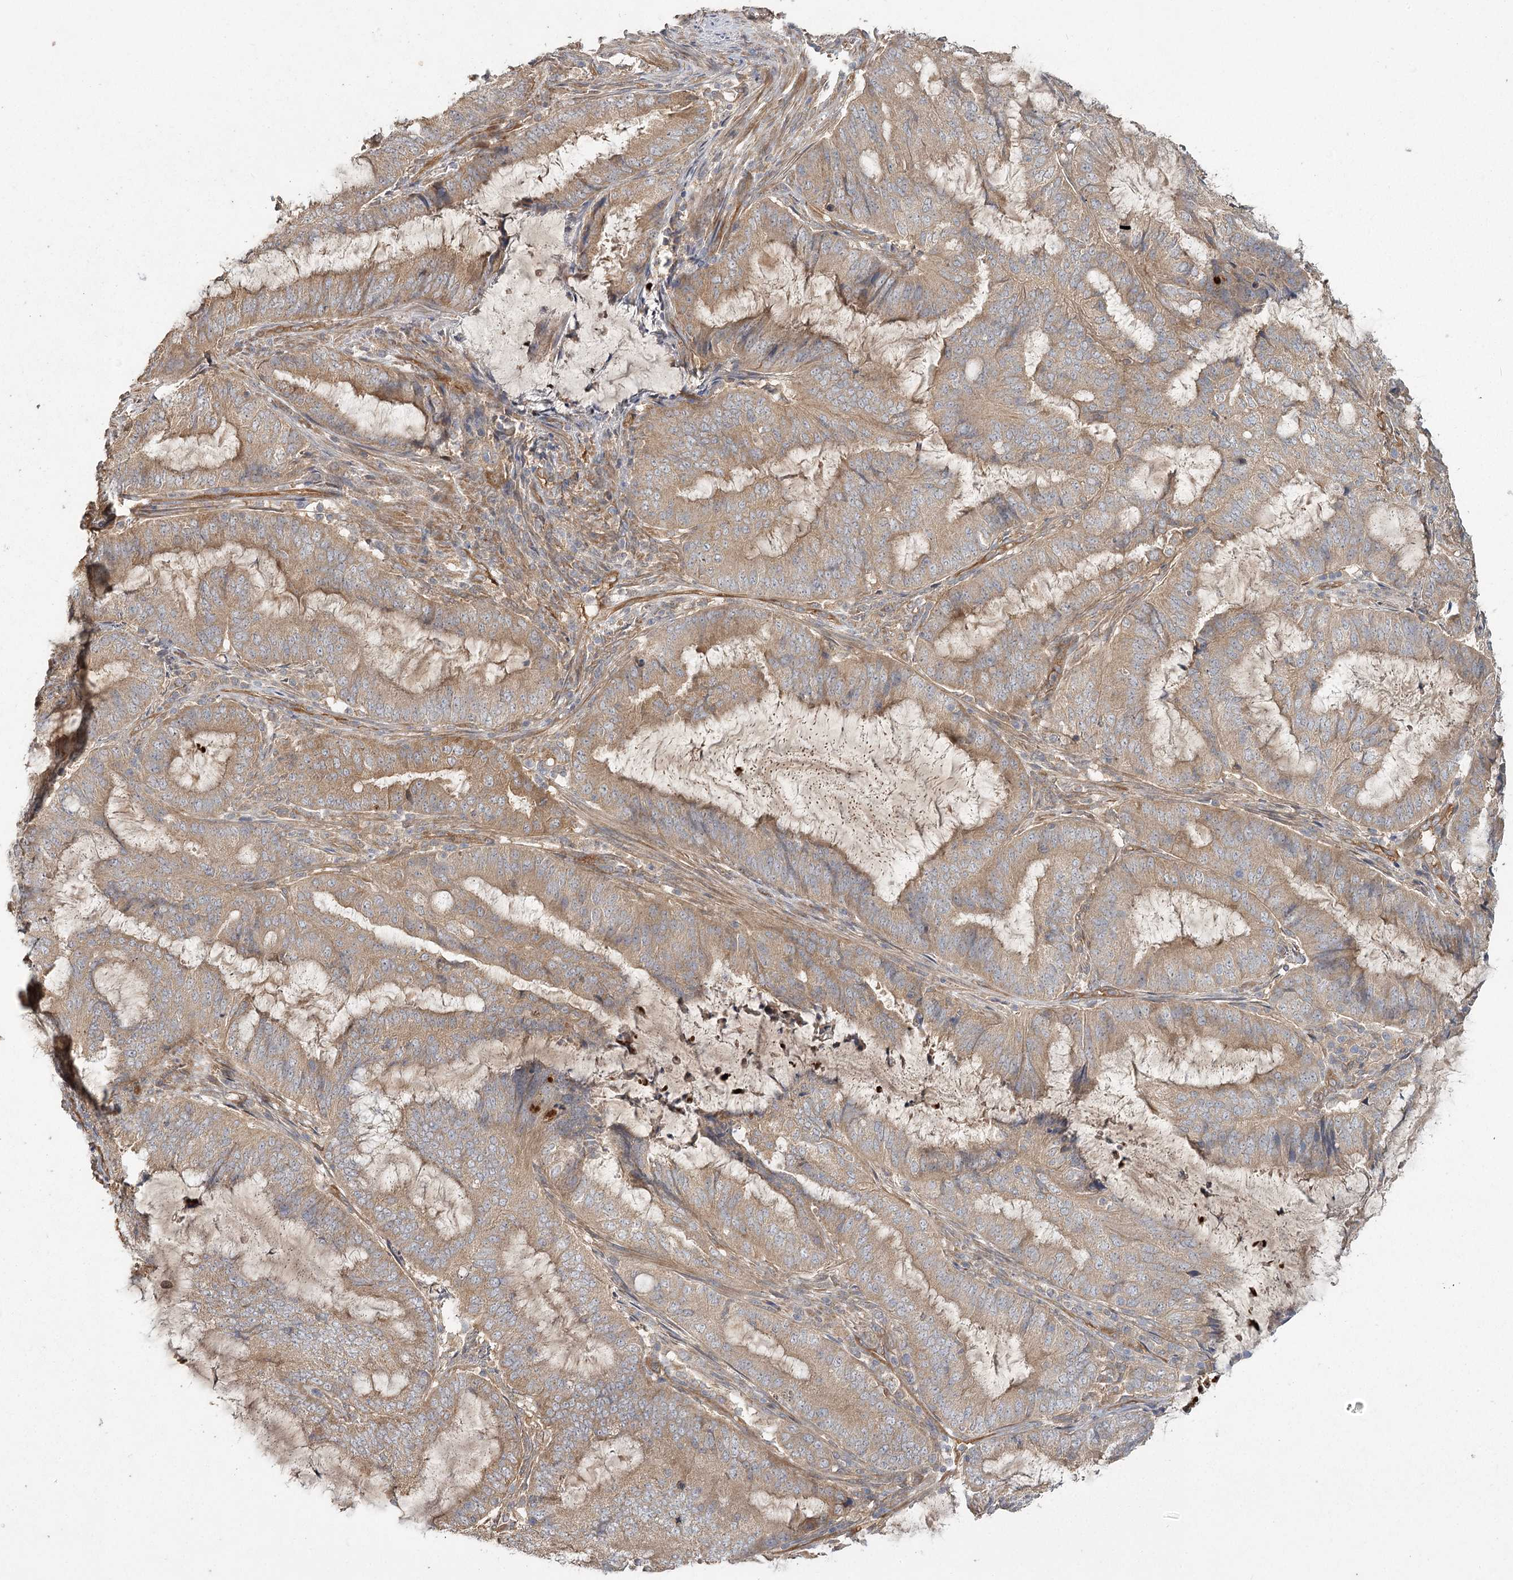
{"staining": {"intensity": "weak", "quantity": ">75%", "location": "cytoplasmic/membranous"}, "tissue": "endometrial cancer", "cell_type": "Tumor cells", "image_type": "cancer", "snomed": [{"axis": "morphology", "description": "Adenocarcinoma, NOS"}, {"axis": "topography", "description": "Endometrium"}], "caption": "DAB (3,3'-diaminobenzidine) immunohistochemical staining of endometrial cancer (adenocarcinoma) exhibits weak cytoplasmic/membranous protein positivity in approximately >75% of tumor cells. The protein is shown in brown color, while the nuclei are stained blue.", "gene": "RIN2", "patient": {"sex": "female", "age": 51}}